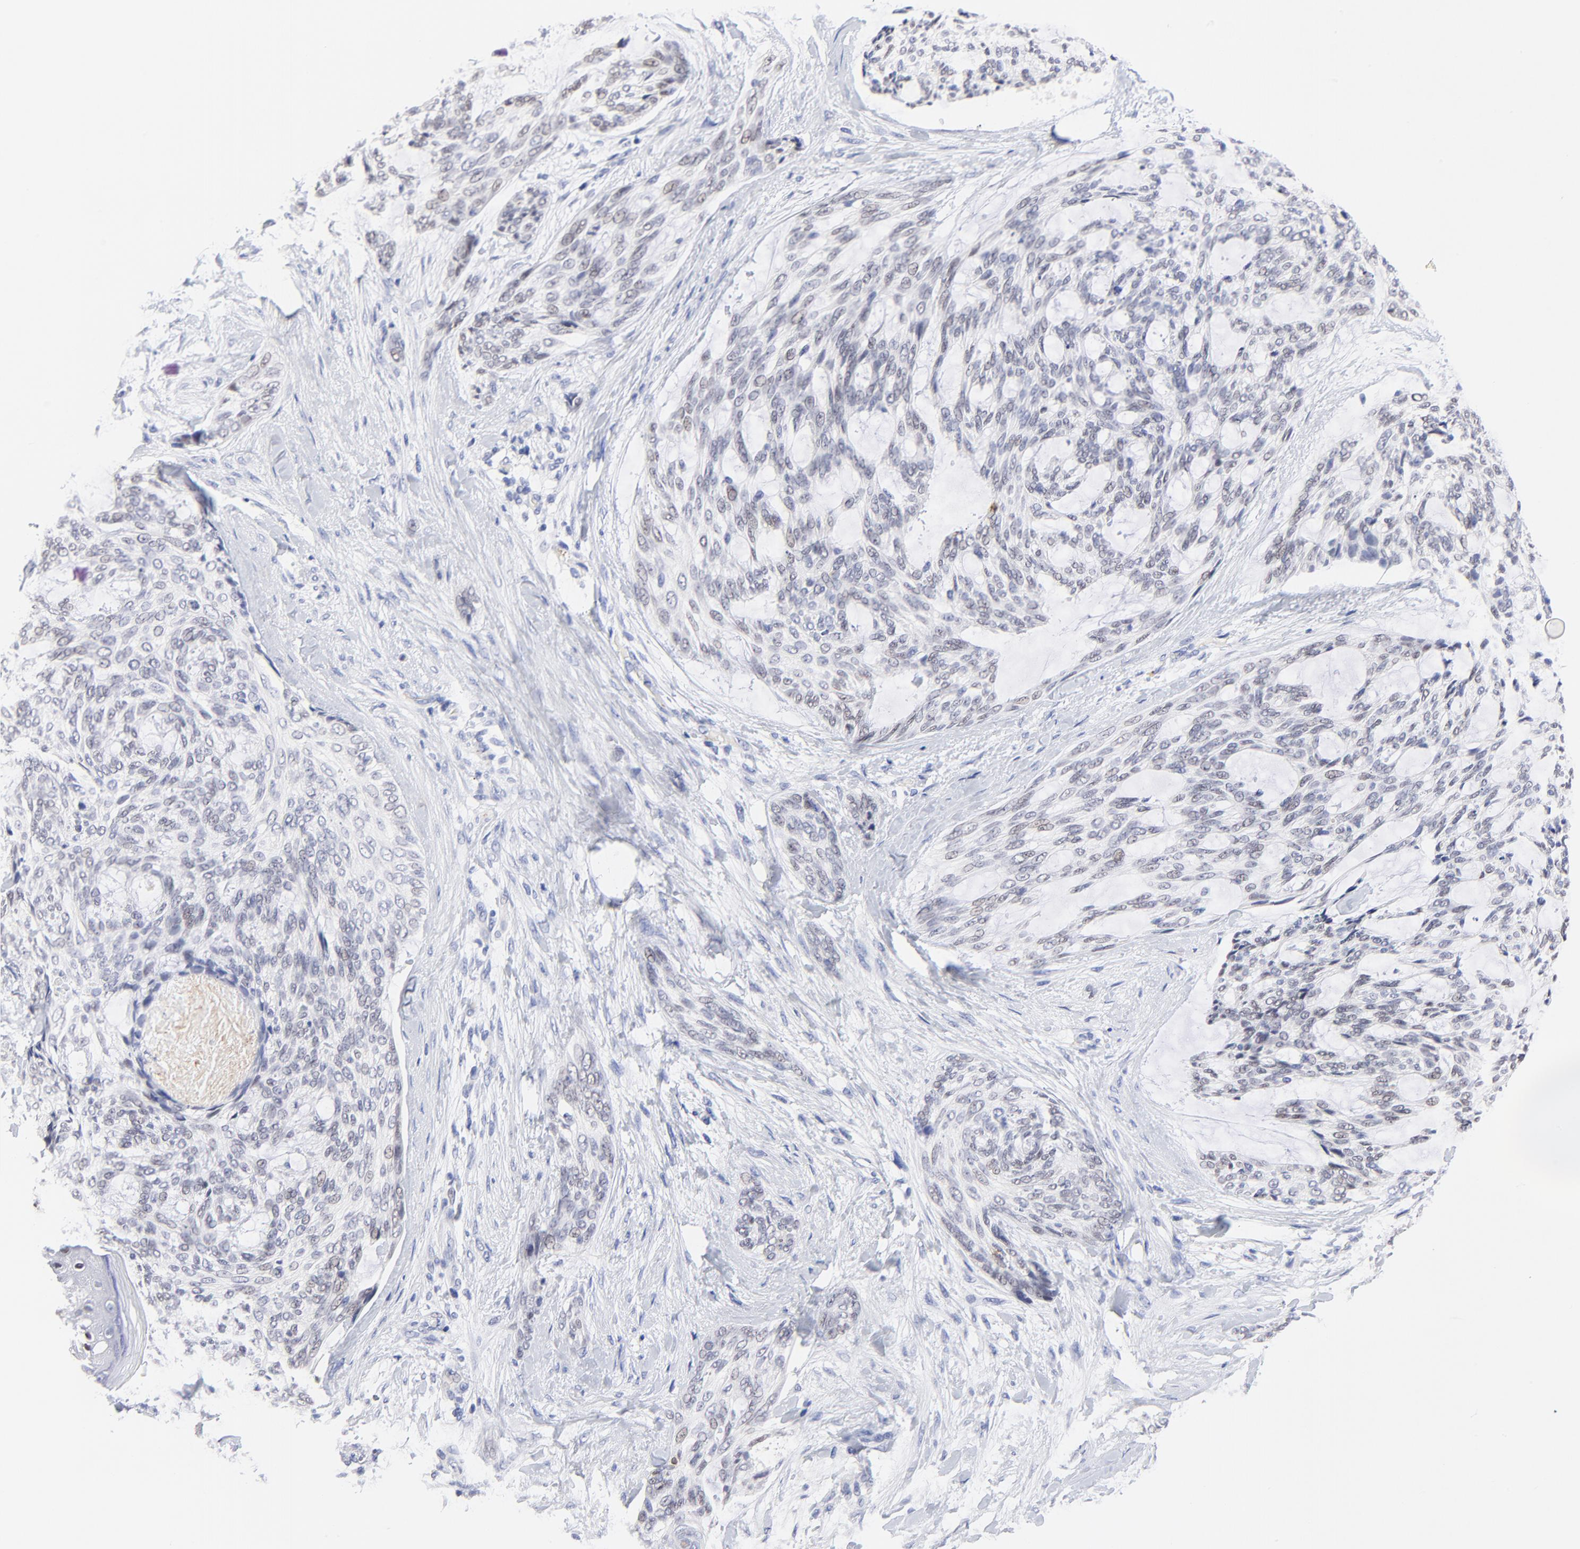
{"staining": {"intensity": "negative", "quantity": "none", "location": "none"}, "tissue": "skin cancer", "cell_type": "Tumor cells", "image_type": "cancer", "snomed": [{"axis": "morphology", "description": "Normal tissue, NOS"}, {"axis": "morphology", "description": "Basal cell carcinoma"}, {"axis": "topography", "description": "Skin"}], "caption": "High magnification brightfield microscopy of skin cancer (basal cell carcinoma) stained with DAB (3,3'-diaminobenzidine) (brown) and counterstained with hematoxylin (blue): tumor cells show no significant expression.", "gene": "FAM117B", "patient": {"sex": "female", "age": 71}}